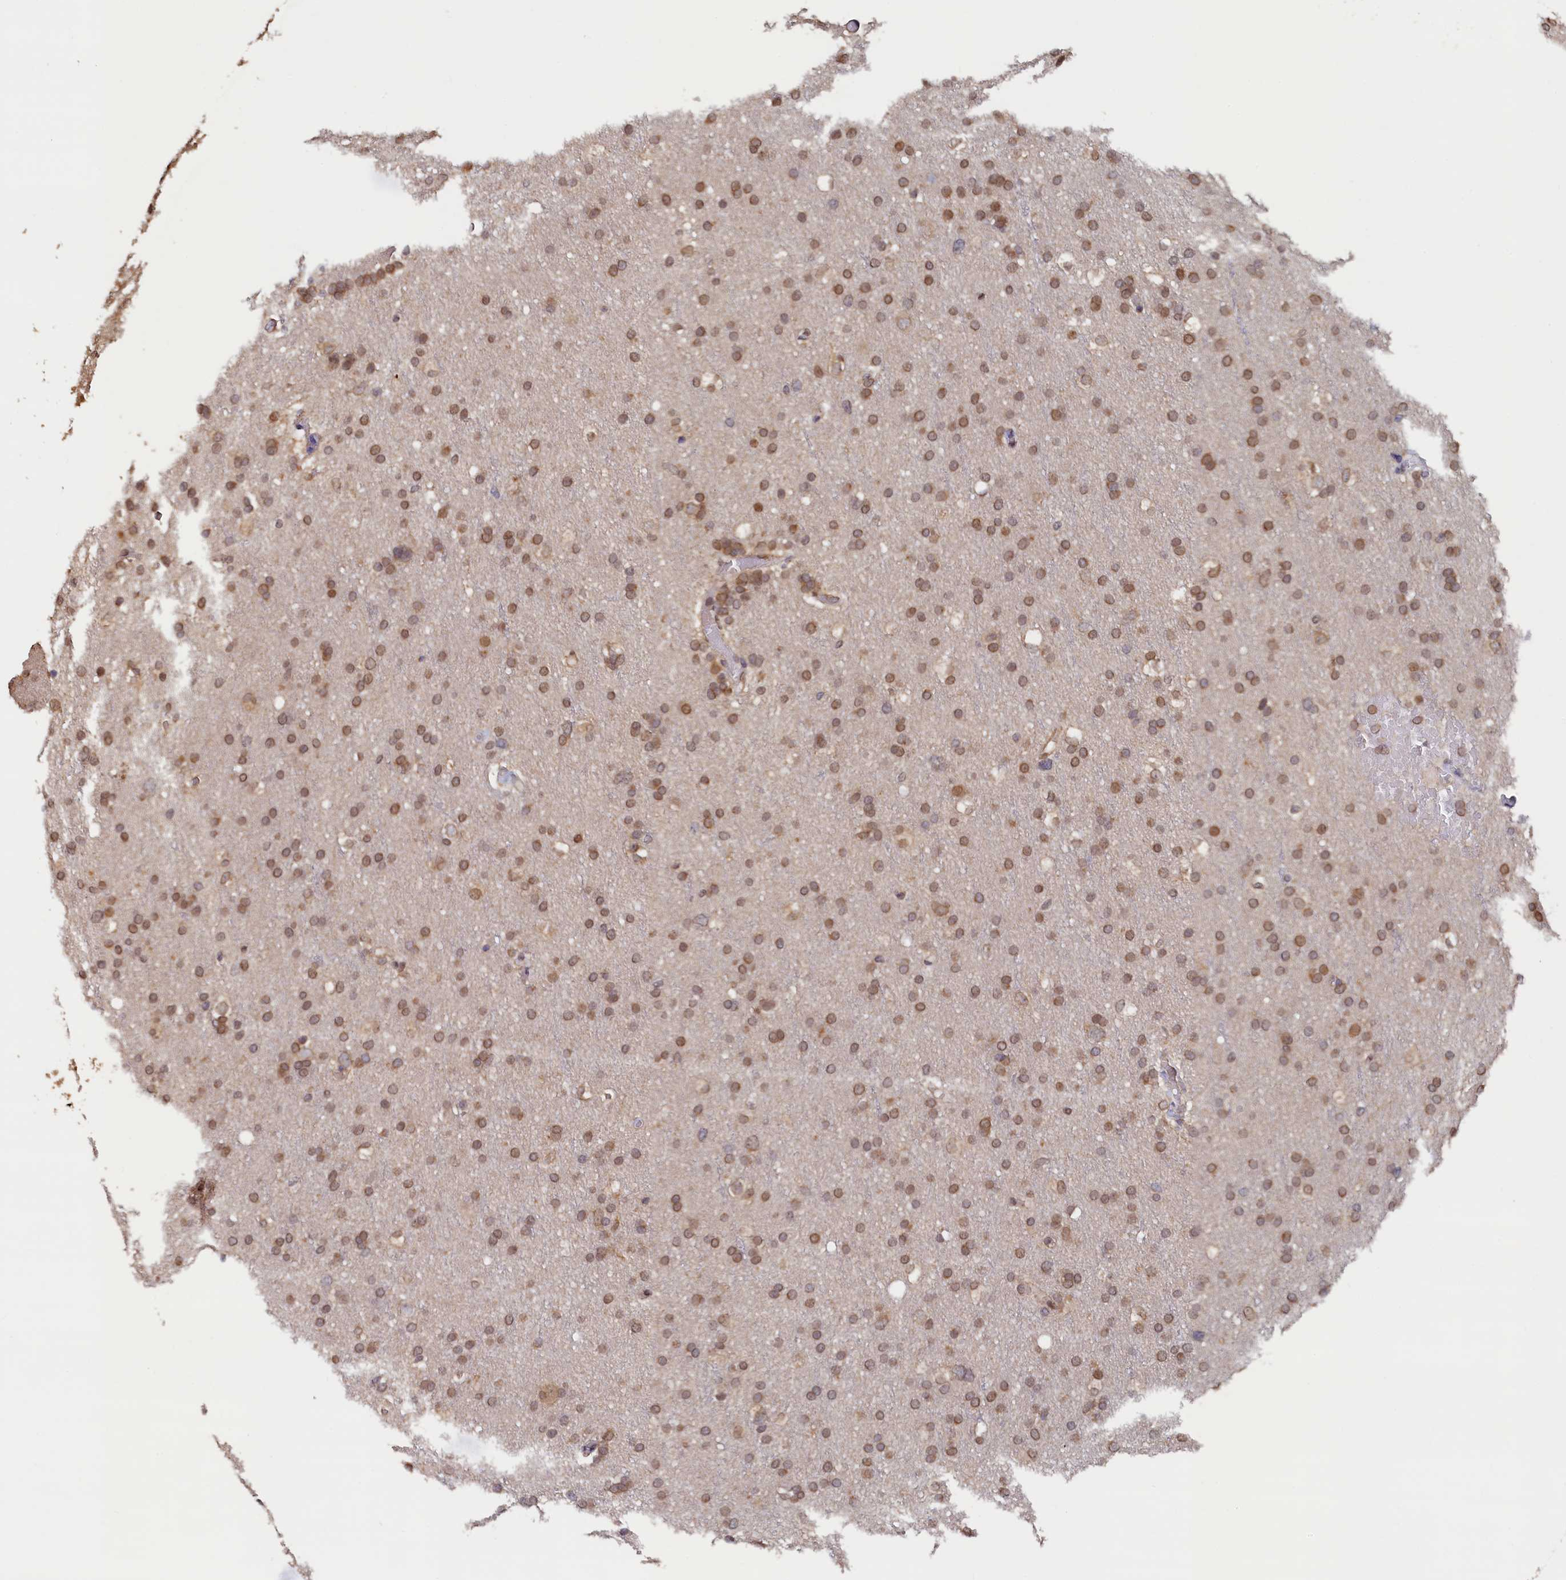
{"staining": {"intensity": "moderate", "quantity": ">75%", "location": "nuclear"}, "tissue": "glioma", "cell_type": "Tumor cells", "image_type": "cancer", "snomed": [{"axis": "morphology", "description": "Glioma, malignant, High grade"}, {"axis": "topography", "description": "Cerebral cortex"}], "caption": "An IHC micrograph of tumor tissue is shown. Protein staining in brown shows moderate nuclear positivity in high-grade glioma (malignant) within tumor cells. The protein of interest is shown in brown color, while the nuclei are stained blue.", "gene": "AHCY", "patient": {"sex": "female", "age": 36}}